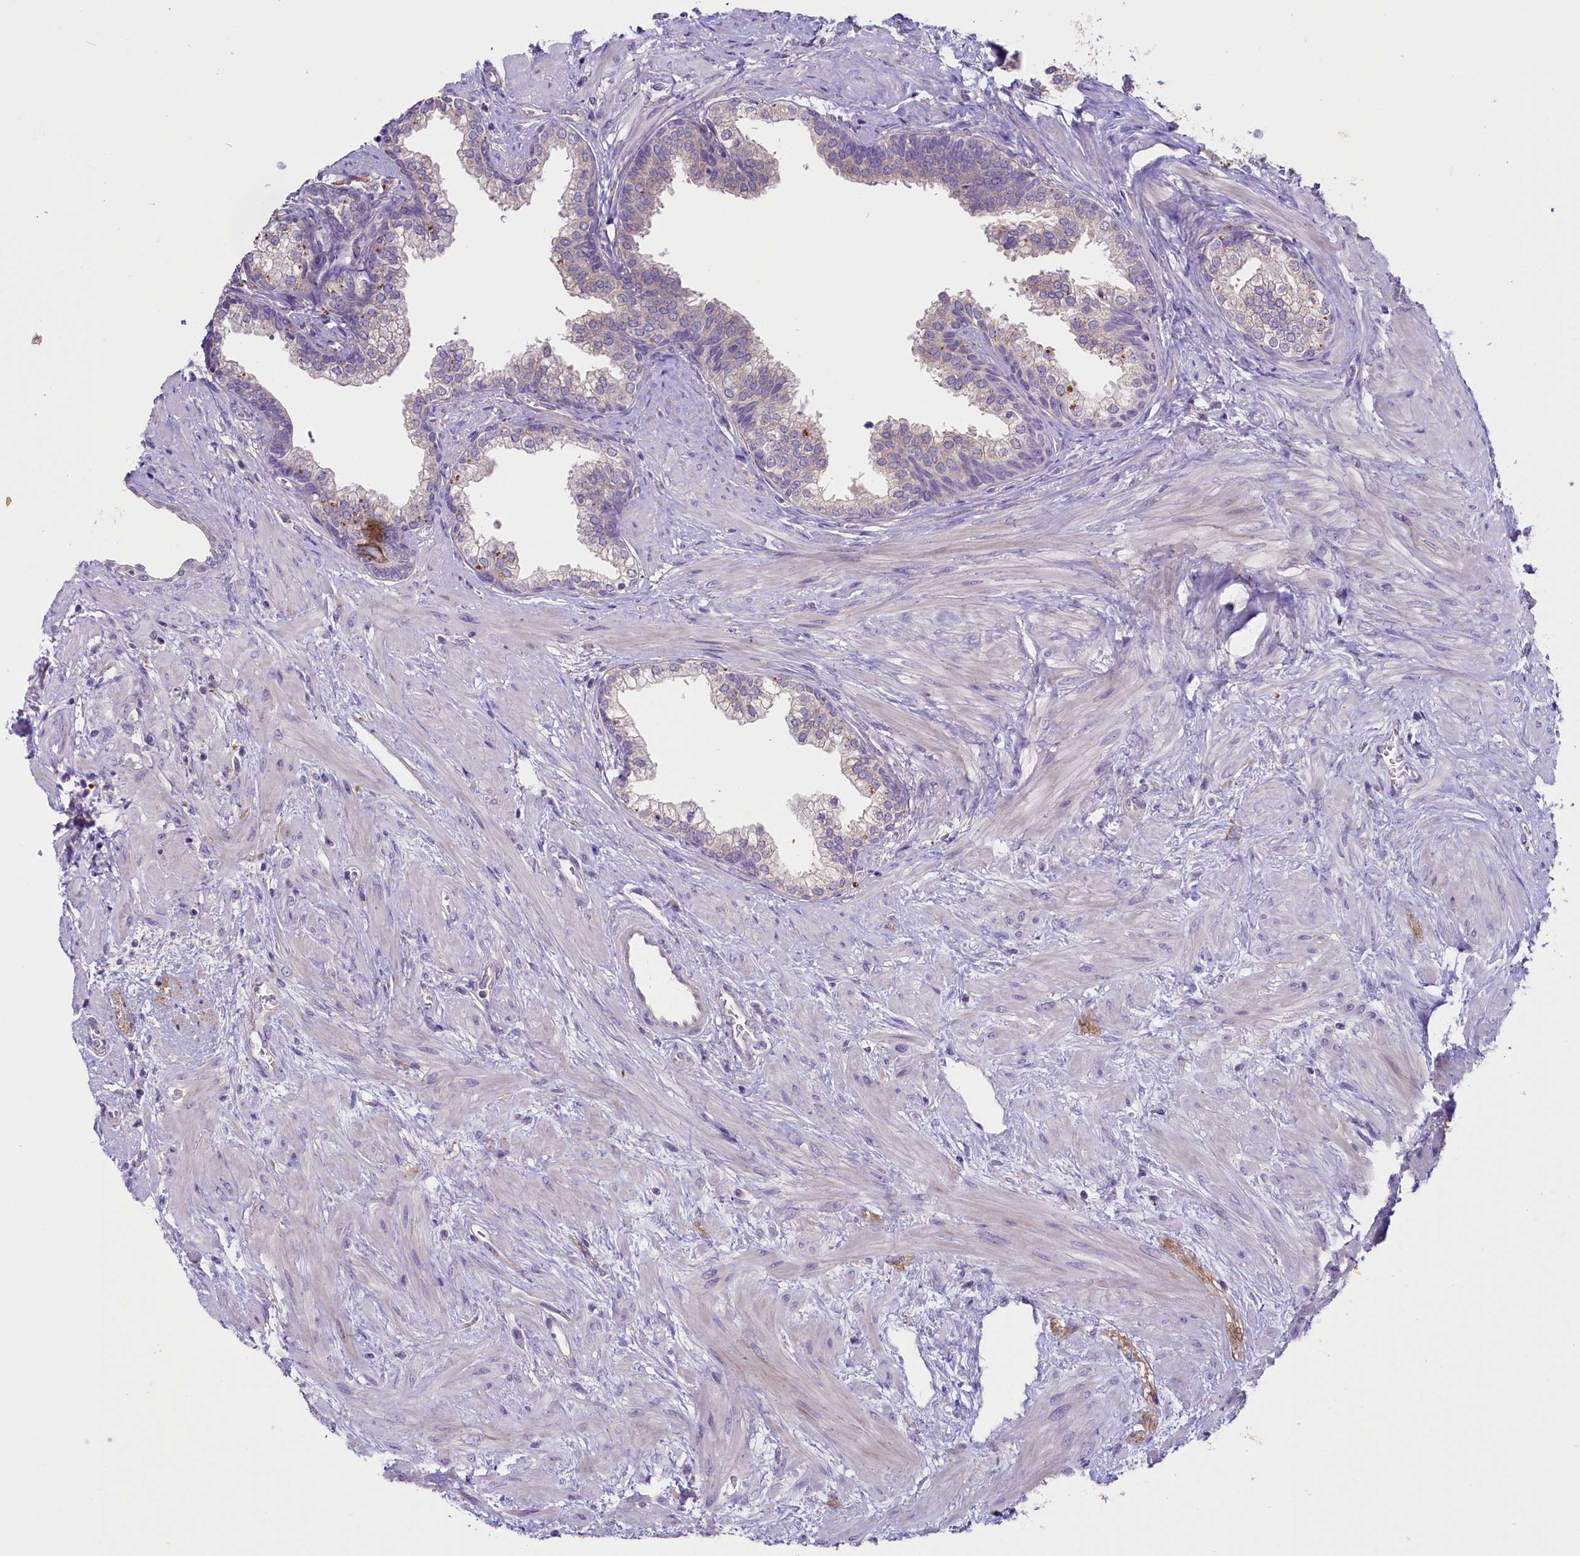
{"staining": {"intensity": "weak", "quantity": "<25%", "location": "cytoplasmic/membranous"}, "tissue": "prostate", "cell_type": "Glandular cells", "image_type": "normal", "snomed": [{"axis": "morphology", "description": "Normal tissue, NOS"}, {"axis": "topography", "description": "Prostate"}], "caption": "An IHC image of benign prostate is shown. There is no staining in glandular cells of prostate.", "gene": "CD99L2", "patient": {"sex": "male", "age": 57}}